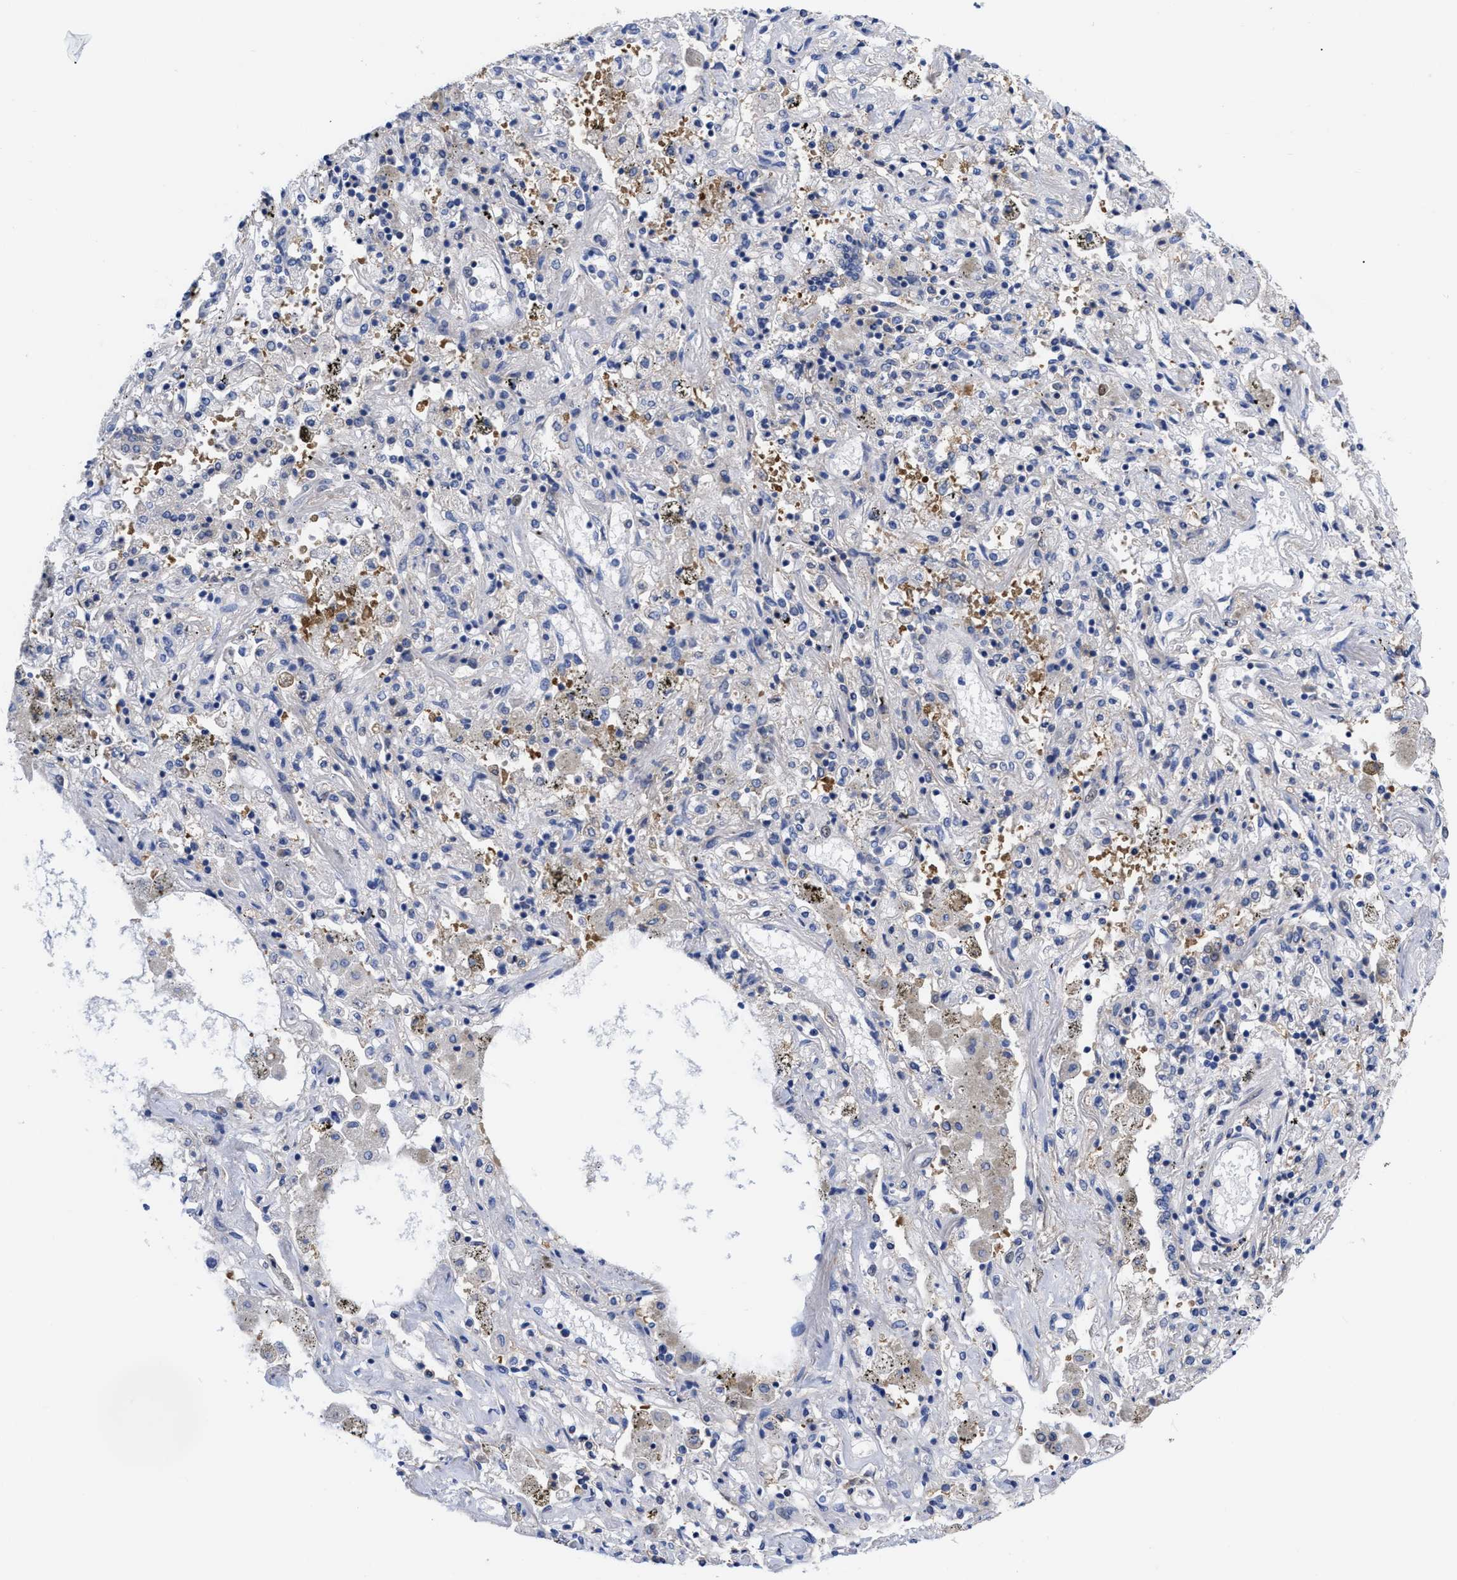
{"staining": {"intensity": "negative", "quantity": "none", "location": "none"}, "tissue": "lung cancer", "cell_type": "Tumor cells", "image_type": "cancer", "snomed": [{"axis": "morphology", "description": "Squamous cell carcinoma, NOS"}, {"axis": "topography", "description": "Lung"}], "caption": "IHC micrograph of lung cancer stained for a protein (brown), which shows no staining in tumor cells. (DAB IHC with hematoxylin counter stain).", "gene": "RBKS", "patient": {"sex": "female", "age": 47}}